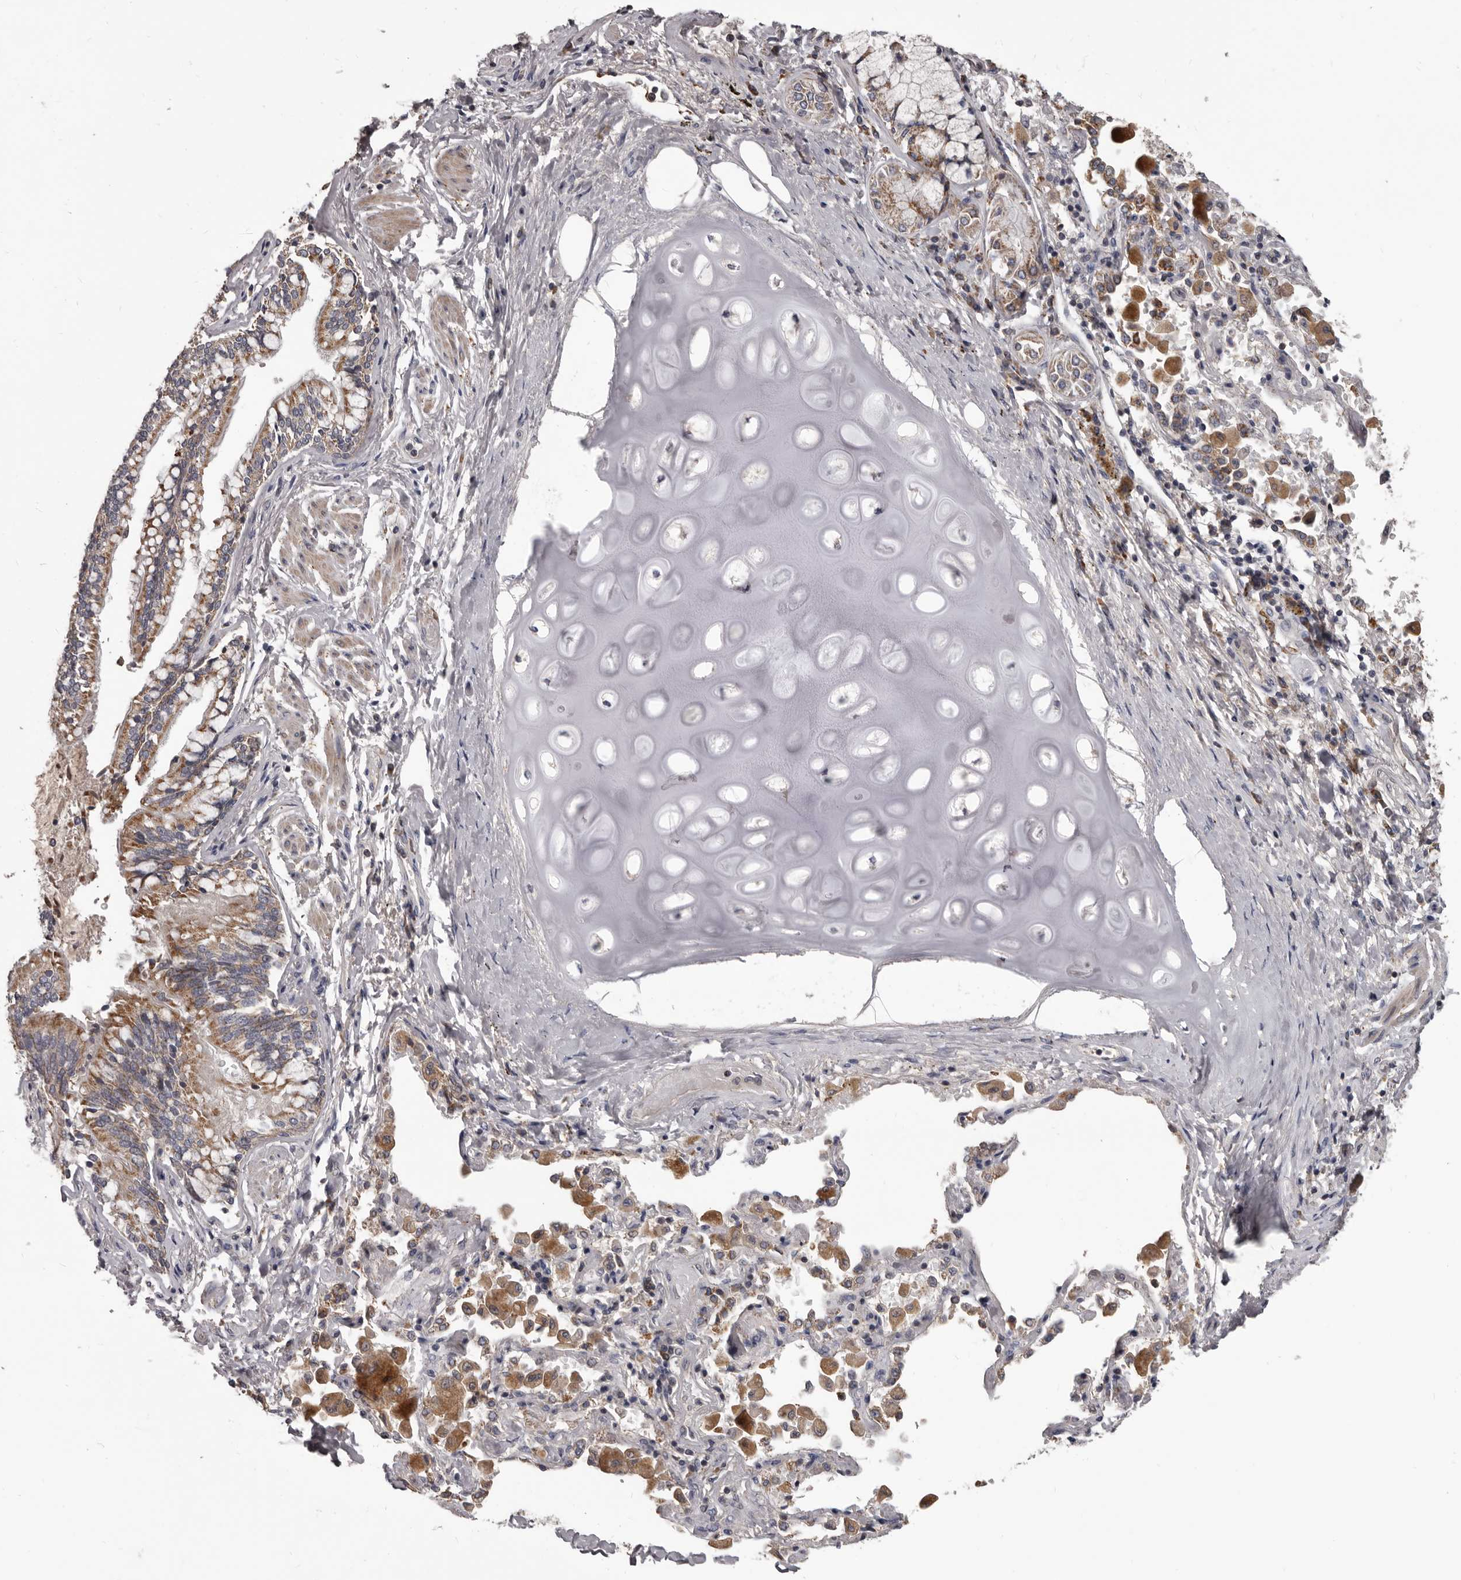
{"staining": {"intensity": "moderate", "quantity": ">75%", "location": "cytoplasmic/membranous"}, "tissue": "bronchus", "cell_type": "Respiratory epithelial cells", "image_type": "normal", "snomed": [{"axis": "morphology", "description": "Normal tissue, NOS"}, {"axis": "morphology", "description": "Inflammation, NOS"}, {"axis": "topography", "description": "Lung"}], "caption": "Protein expression analysis of unremarkable human bronchus reveals moderate cytoplasmic/membranous staining in about >75% of respiratory epithelial cells.", "gene": "ALDH5A1", "patient": {"sex": "female", "age": 46}}